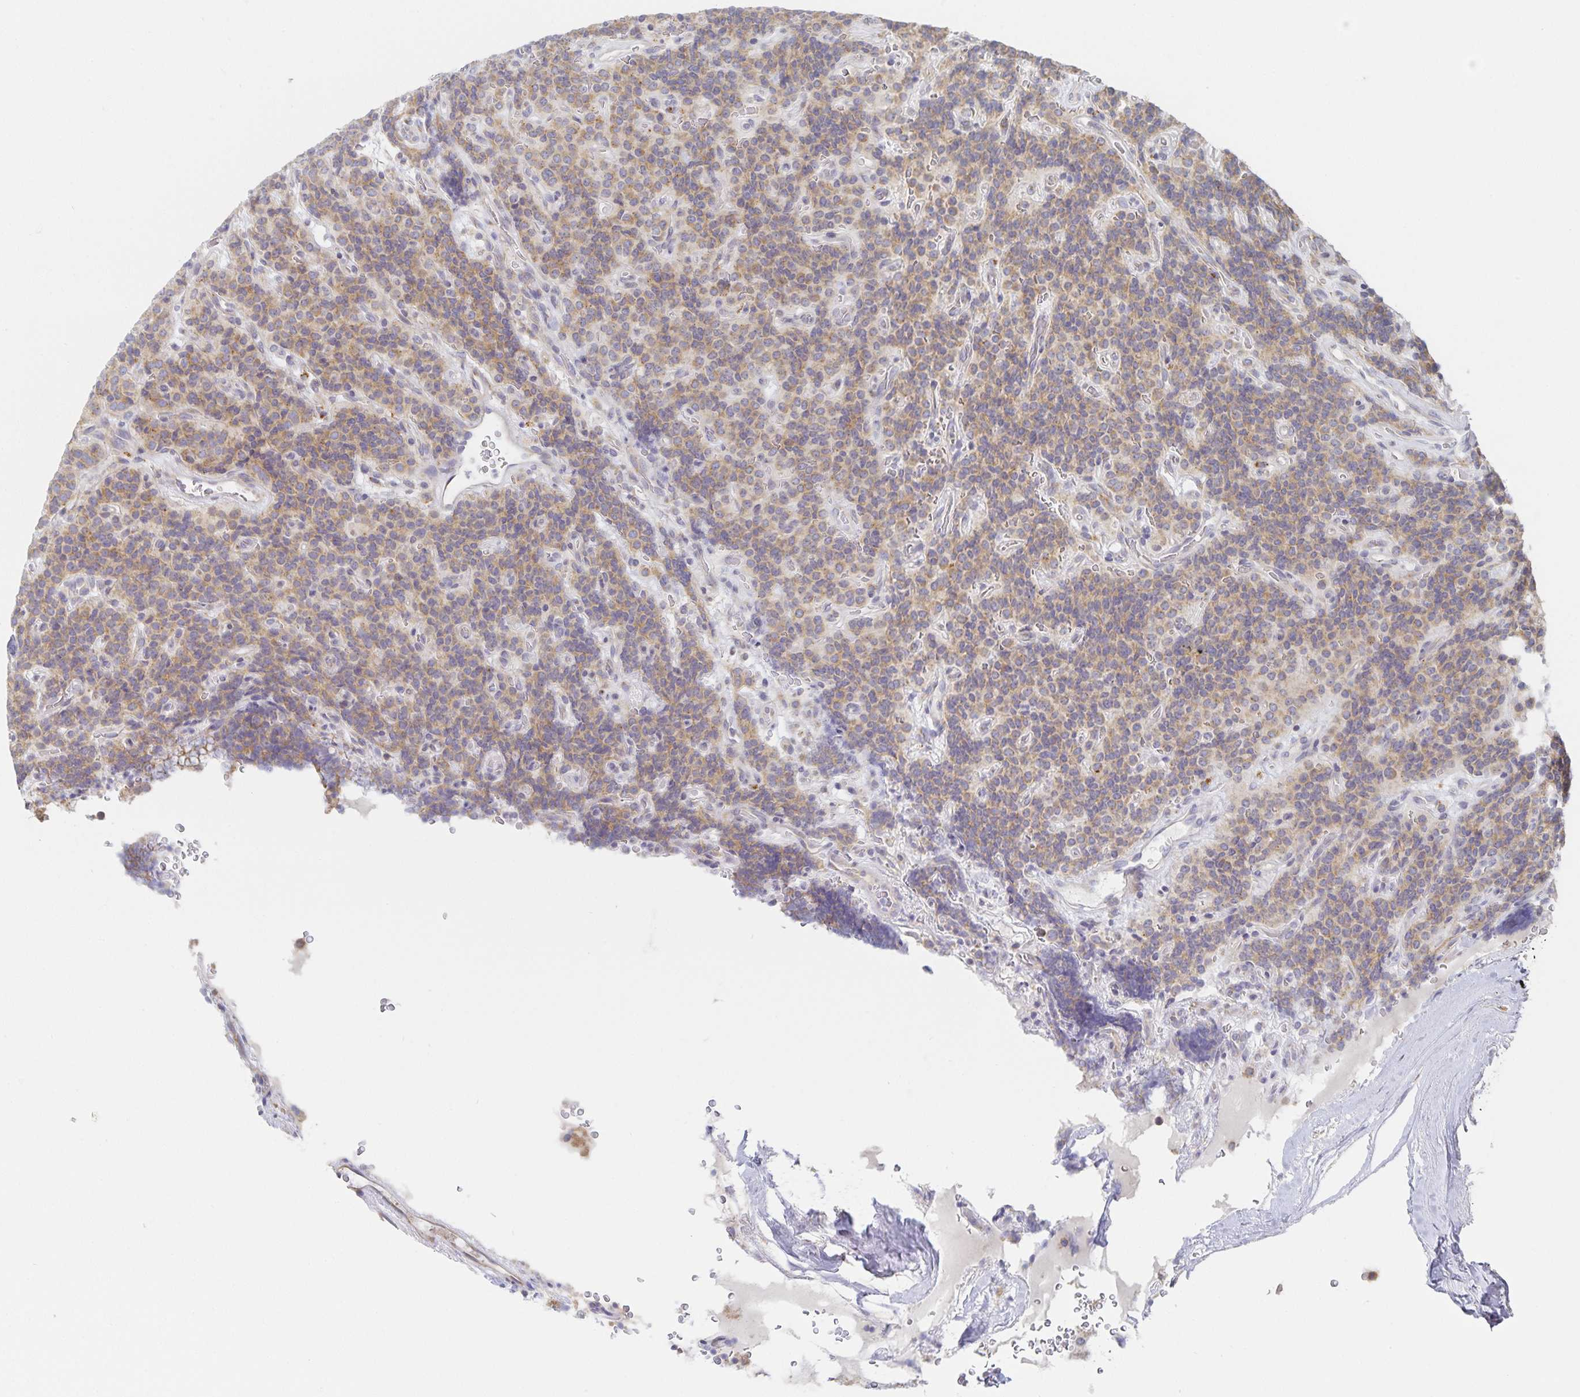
{"staining": {"intensity": "weak", "quantity": ">75%", "location": "cytoplasmic/membranous"}, "tissue": "carcinoid", "cell_type": "Tumor cells", "image_type": "cancer", "snomed": [{"axis": "morphology", "description": "Carcinoid, malignant, NOS"}, {"axis": "topography", "description": "Pancreas"}], "caption": "Approximately >75% of tumor cells in carcinoid (malignant) display weak cytoplasmic/membranous protein expression as visualized by brown immunohistochemical staining.", "gene": "NOMO1", "patient": {"sex": "male", "age": 36}}